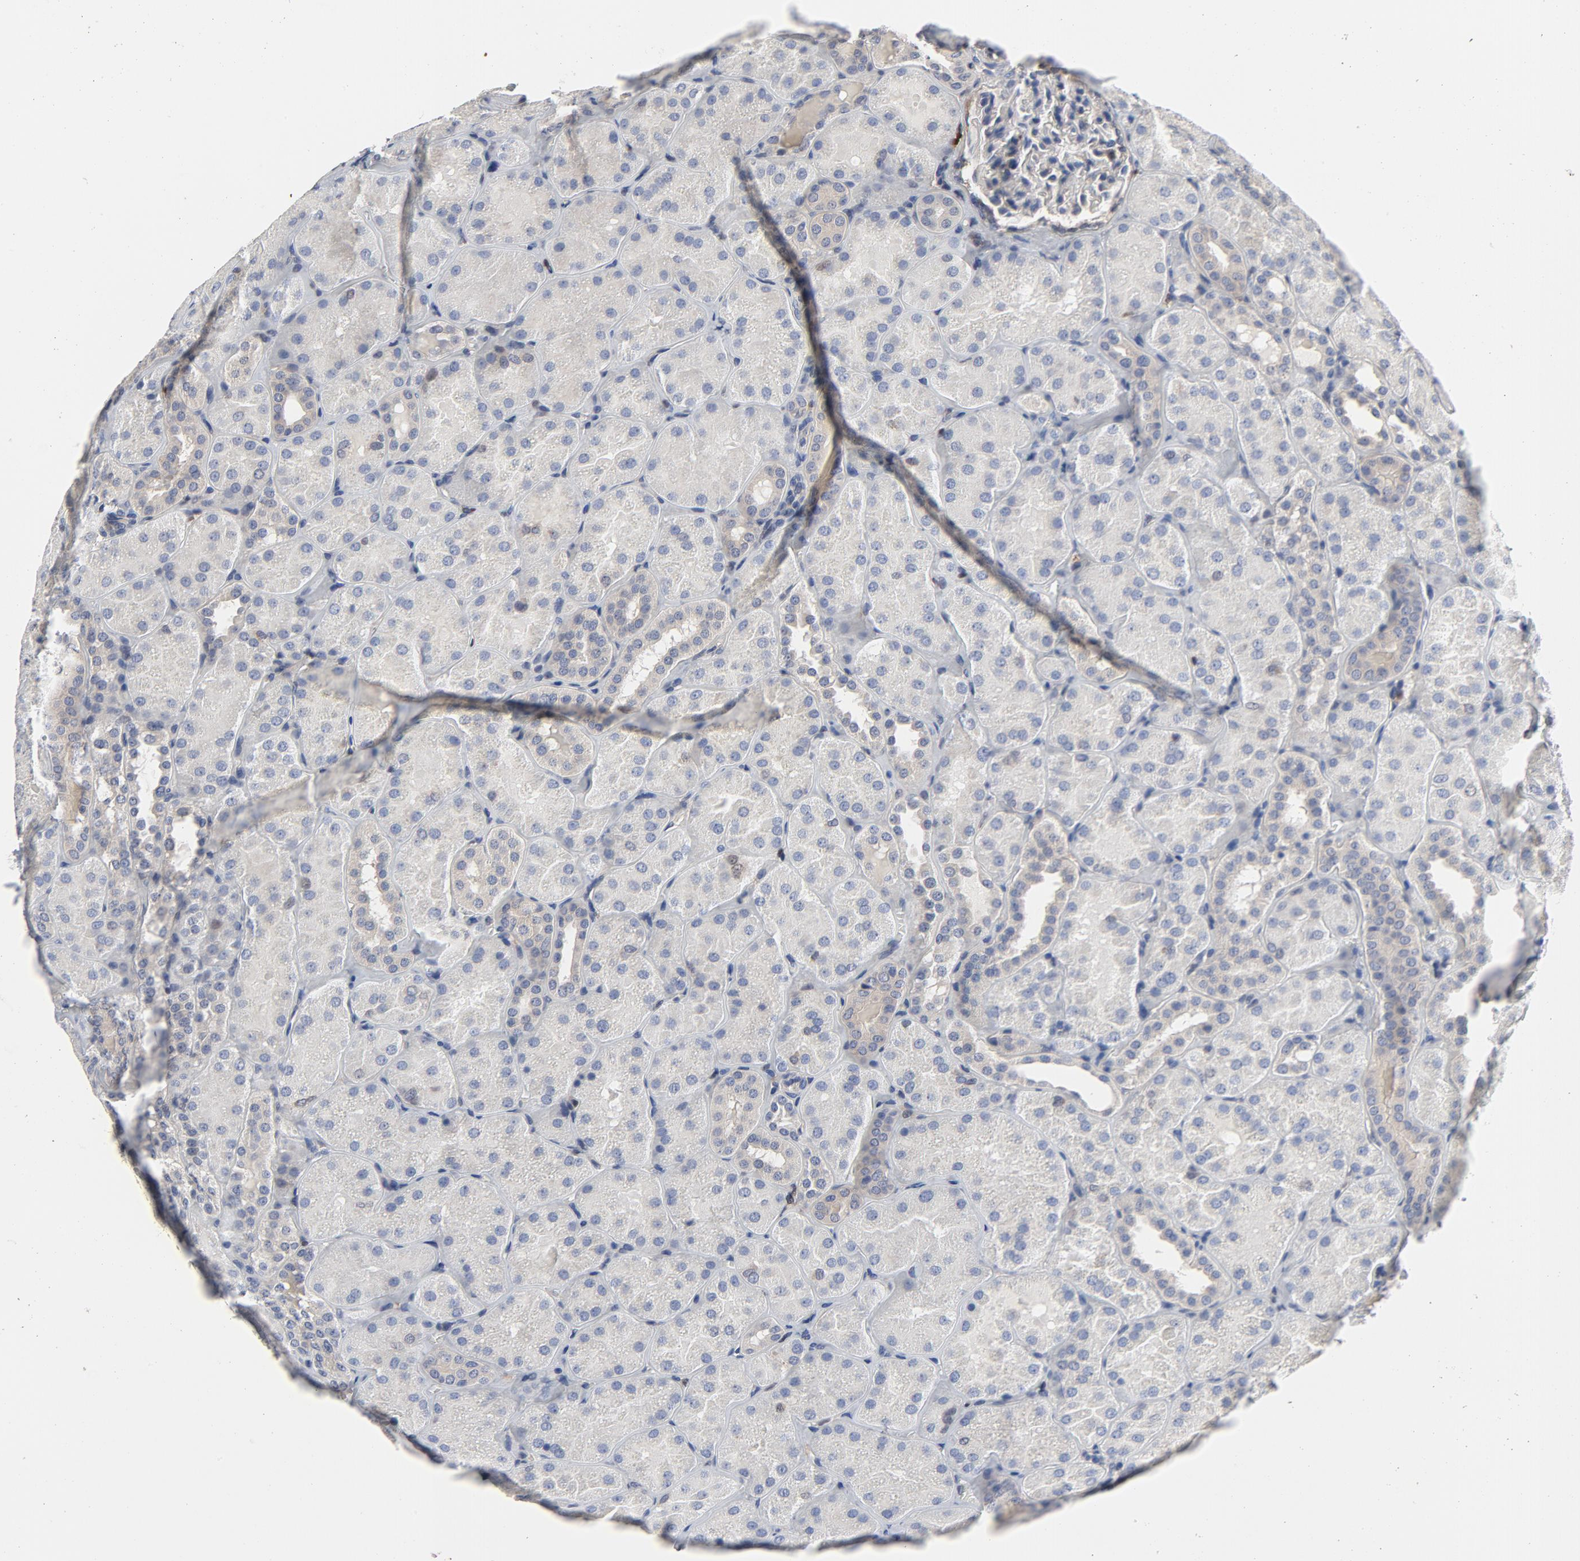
{"staining": {"intensity": "negative", "quantity": "none", "location": "none"}, "tissue": "kidney", "cell_type": "Cells in glomeruli", "image_type": "normal", "snomed": [{"axis": "morphology", "description": "Normal tissue, NOS"}, {"axis": "topography", "description": "Kidney"}], "caption": "Immunohistochemistry (IHC) of normal human kidney exhibits no staining in cells in glomeruli. (DAB immunohistochemistry (IHC), high magnification).", "gene": "NFKB1", "patient": {"sex": "male", "age": 28}}